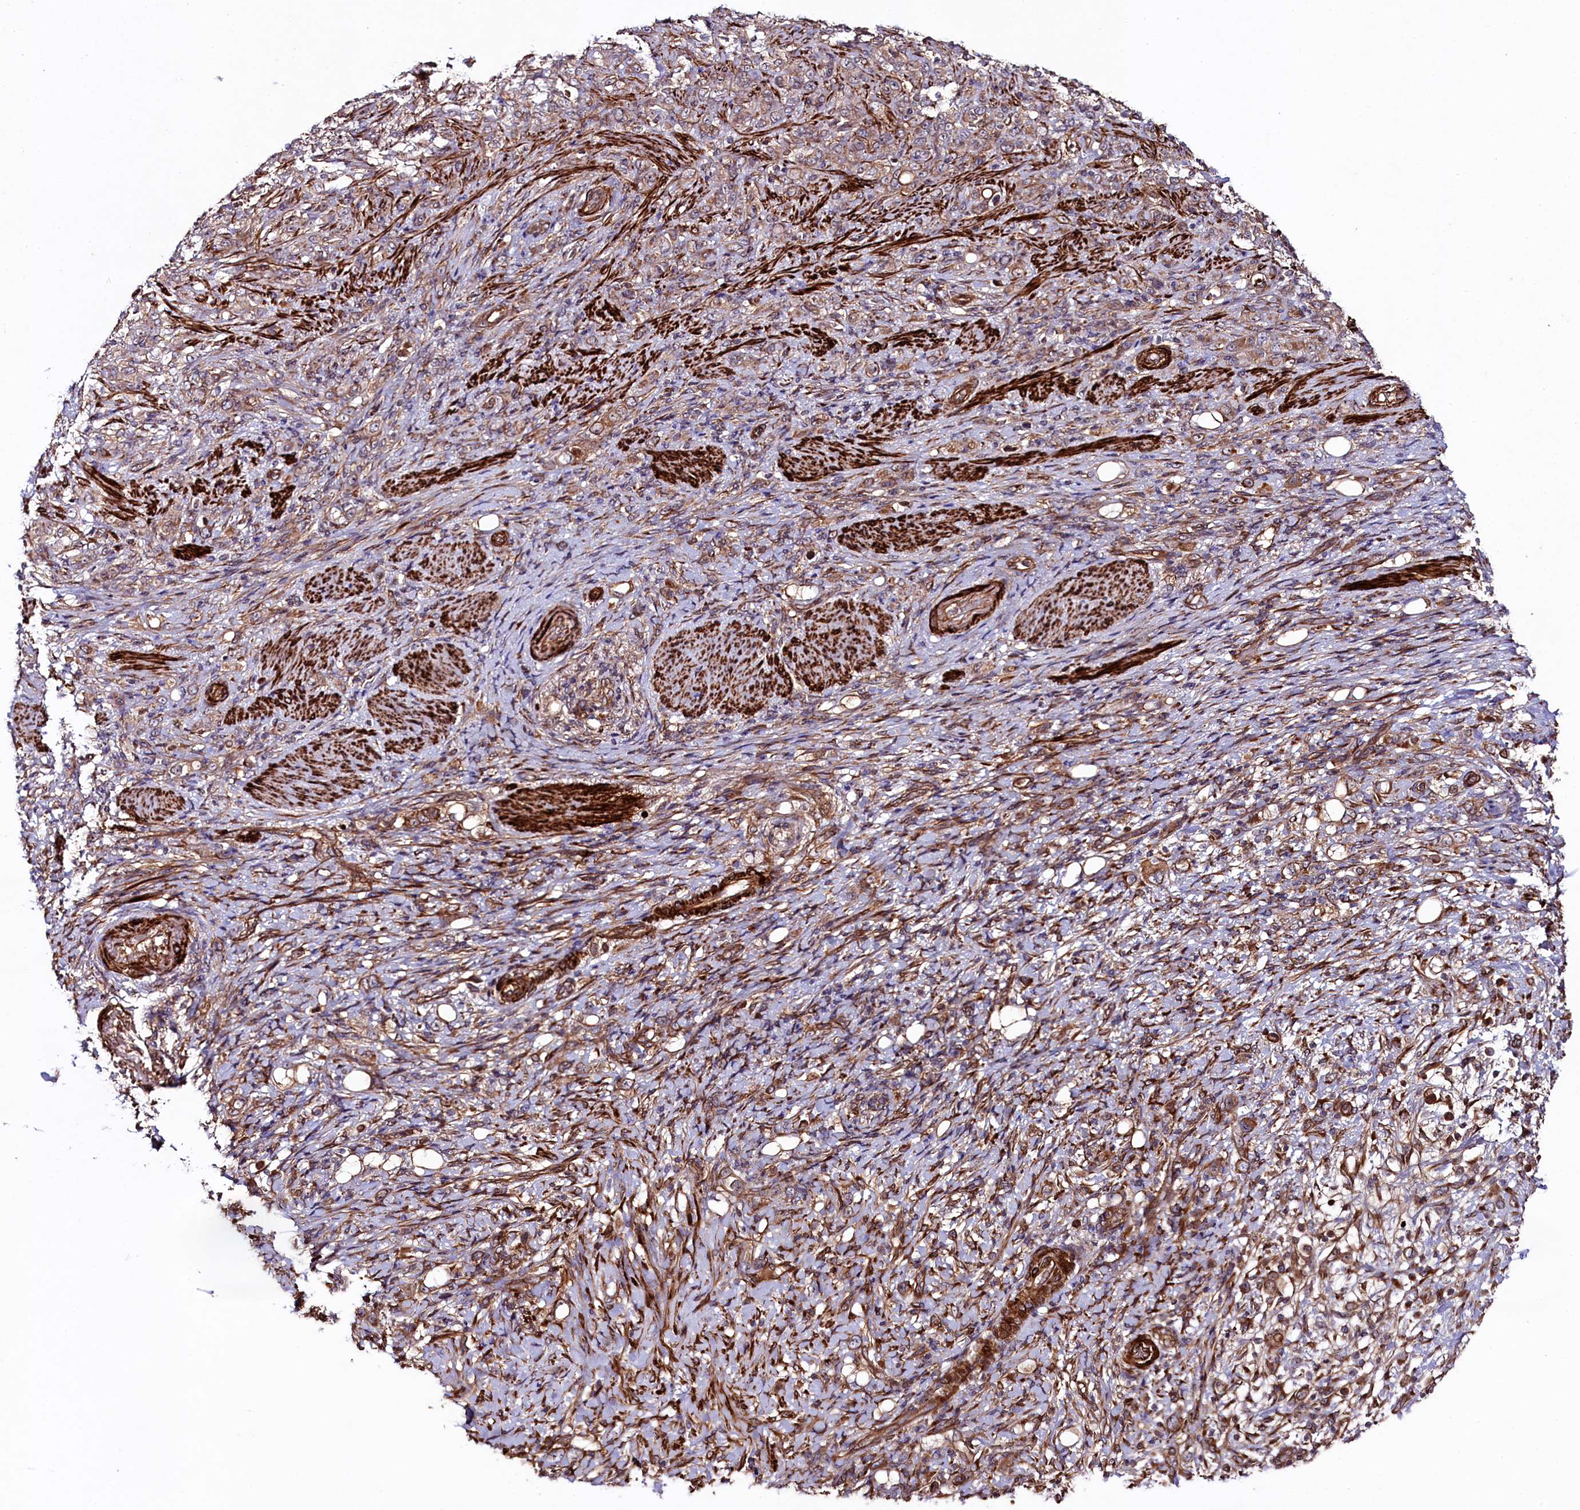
{"staining": {"intensity": "moderate", "quantity": "25%-75%", "location": "cytoplasmic/membranous"}, "tissue": "stomach cancer", "cell_type": "Tumor cells", "image_type": "cancer", "snomed": [{"axis": "morphology", "description": "Adenocarcinoma, NOS"}, {"axis": "topography", "description": "Stomach"}], "caption": "Immunohistochemical staining of human adenocarcinoma (stomach) exhibits medium levels of moderate cytoplasmic/membranous positivity in approximately 25%-75% of tumor cells. (Brightfield microscopy of DAB IHC at high magnification).", "gene": "CCDC102A", "patient": {"sex": "female", "age": 79}}